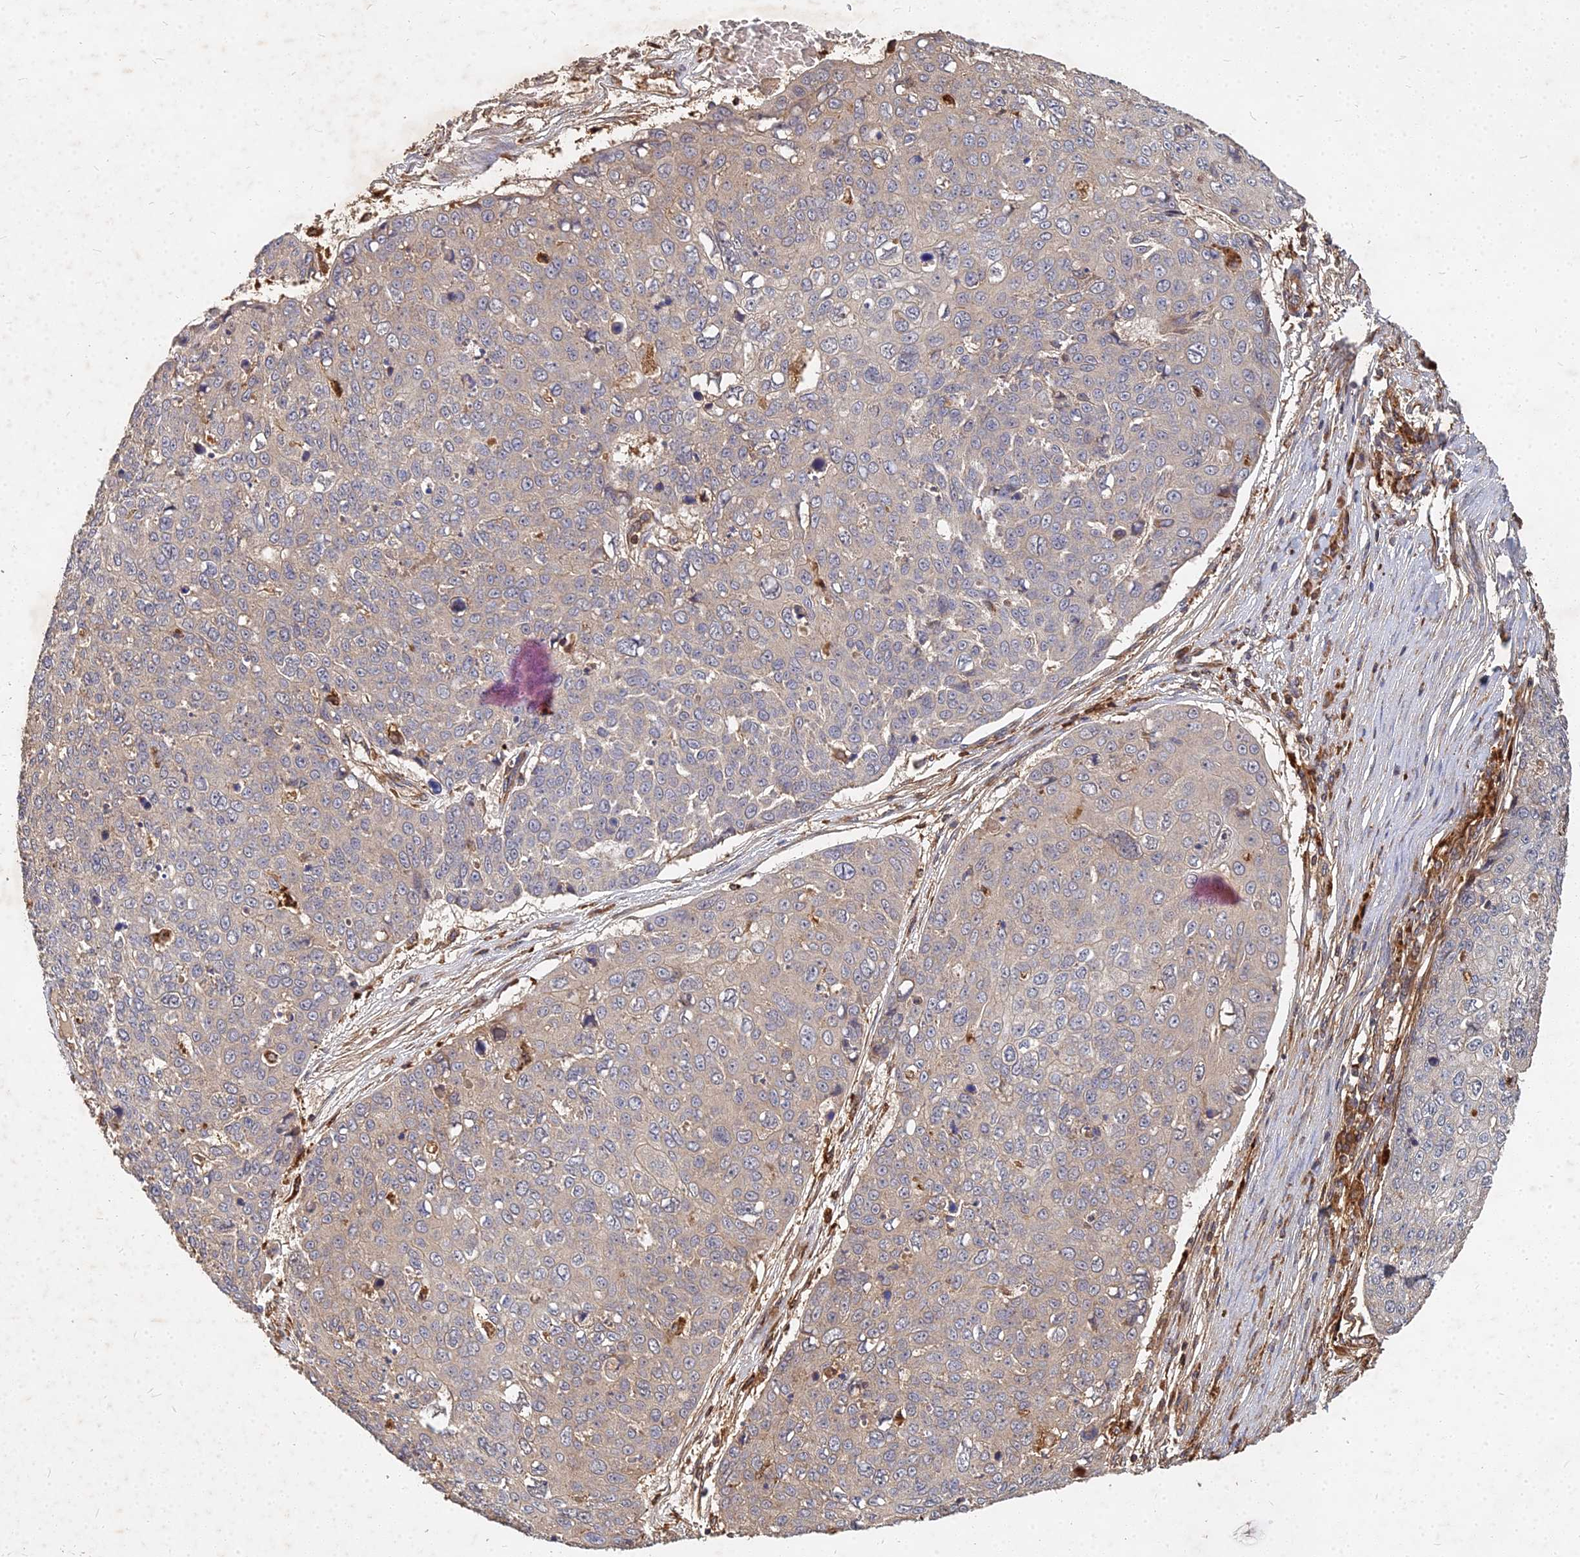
{"staining": {"intensity": "negative", "quantity": "none", "location": "none"}, "tissue": "skin cancer", "cell_type": "Tumor cells", "image_type": "cancer", "snomed": [{"axis": "morphology", "description": "Squamous cell carcinoma, NOS"}, {"axis": "topography", "description": "Skin"}], "caption": "Photomicrograph shows no protein staining in tumor cells of skin cancer (squamous cell carcinoma) tissue.", "gene": "UBE2W", "patient": {"sex": "male", "age": 71}}